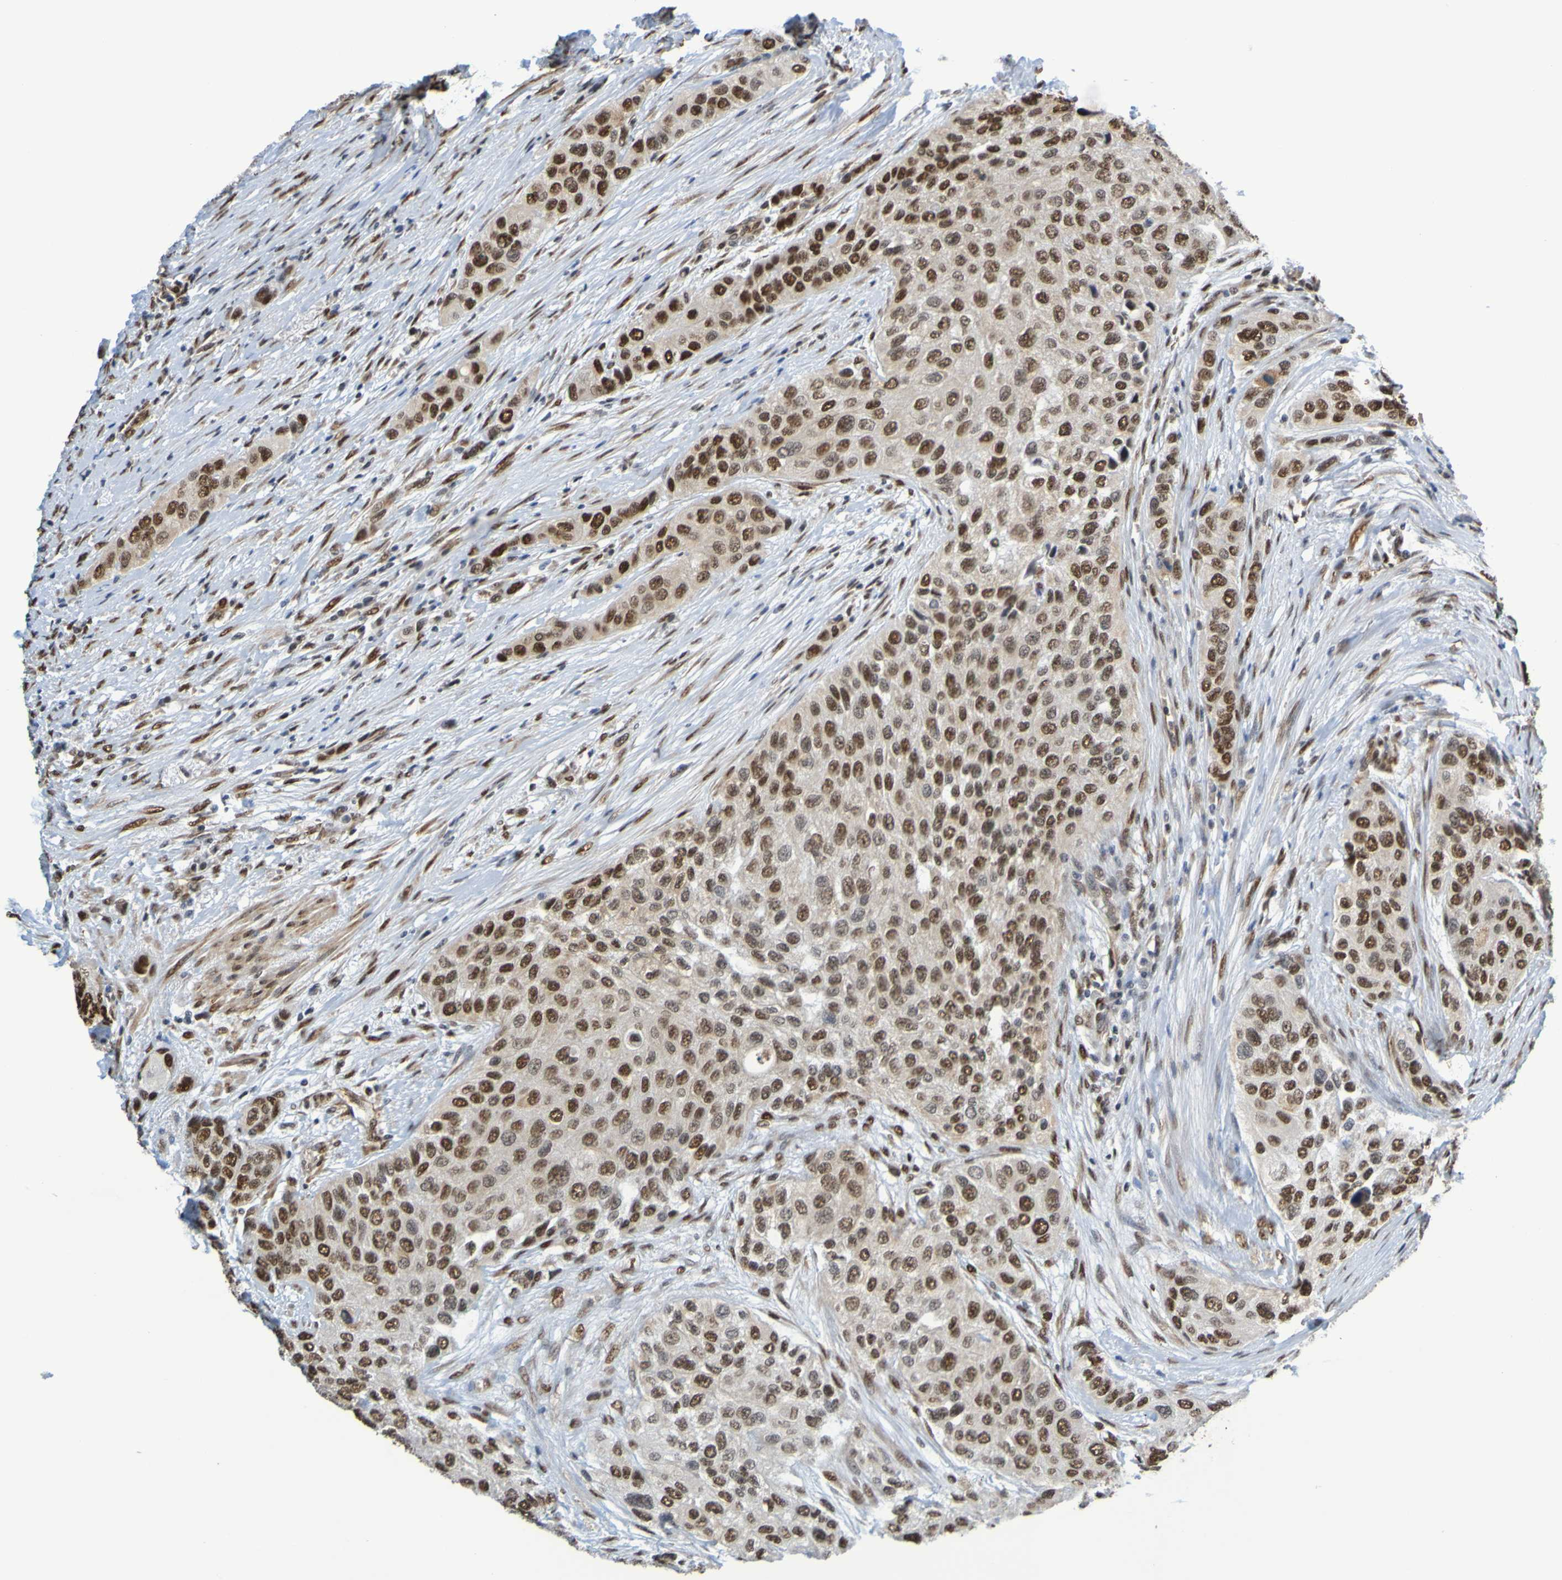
{"staining": {"intensity": "strong", "quantity": ">75%", "location": "nuclear"}, "tissue": "urothelial cancer", "cell_type": "Tumor cells", "image_type": "cancer", "snomed": [{"axis": "morphology", "description": "Urothelial carcinoma, High grade"}, {"axis": "topography", "description": "Urinary bladder"}], "caption": "This is an image of immunohistochemistry (IHC) staining of urothelial carcinoma (high-grade), which shows strong staining in the nuclear of tumor cells.", "gene": "HDAC2", "patient": {"sex": "female", "age": 56}}